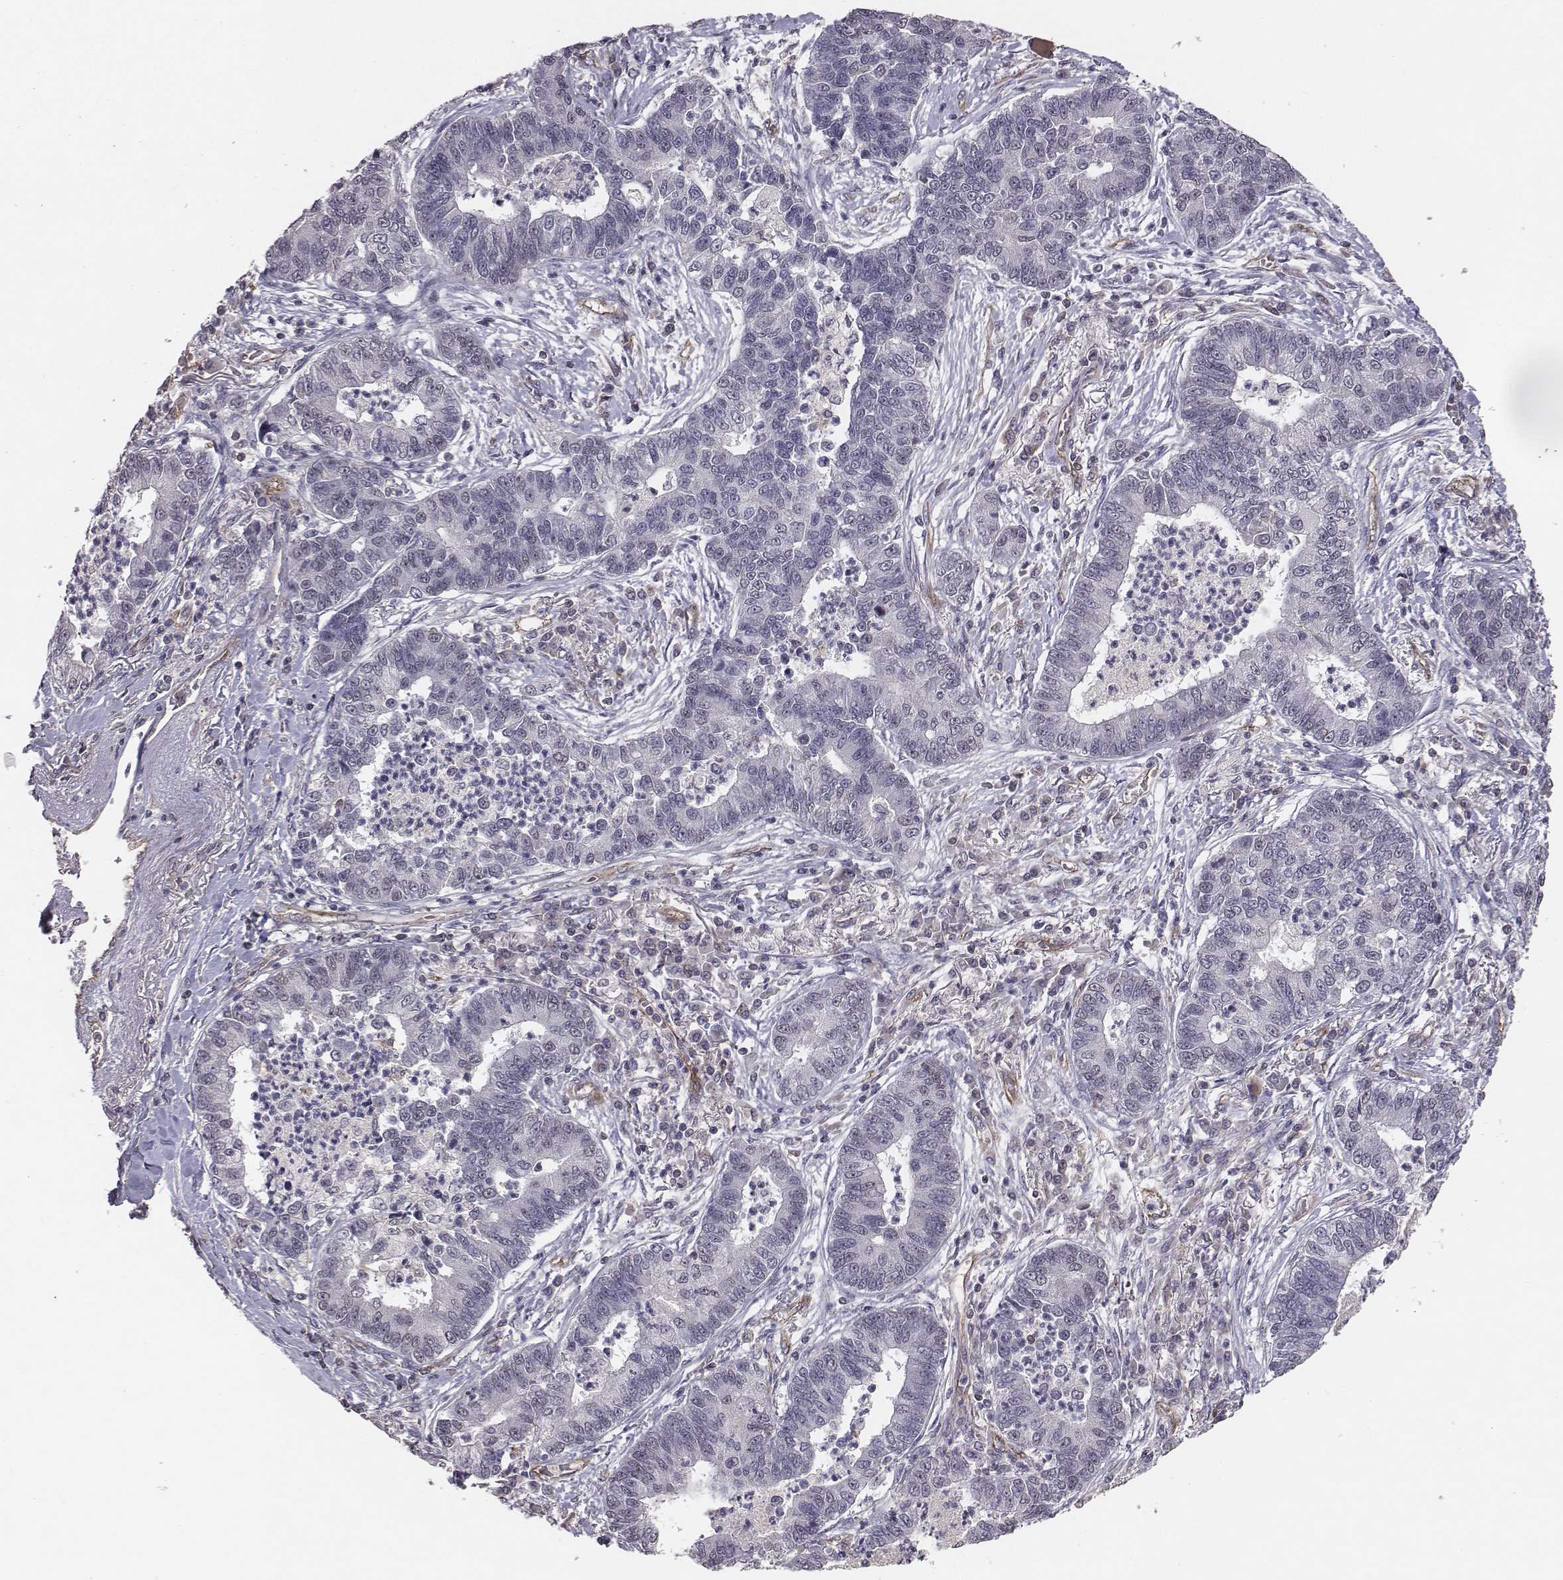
{"staining": {"intensity": "negative", "quantity": "none", "location": "none"}, "tissue": "lung cancer", "cell_type": "Tumor cells", "image_type": "cancer", "snomed": [{"axis": "morphology", "description": "Adenocarcinoma, NOS"}, {"axis": "topography", "description": "Lung"}], "caption": "Immunohistochemistry micrograph of neoplastic tissue: human adenocarcinoma (lung) stained with DAB shows no significant protein staining in tumor cells.", "gene": "PTPRG", "patient": {"sex": "female", "age": 57}}